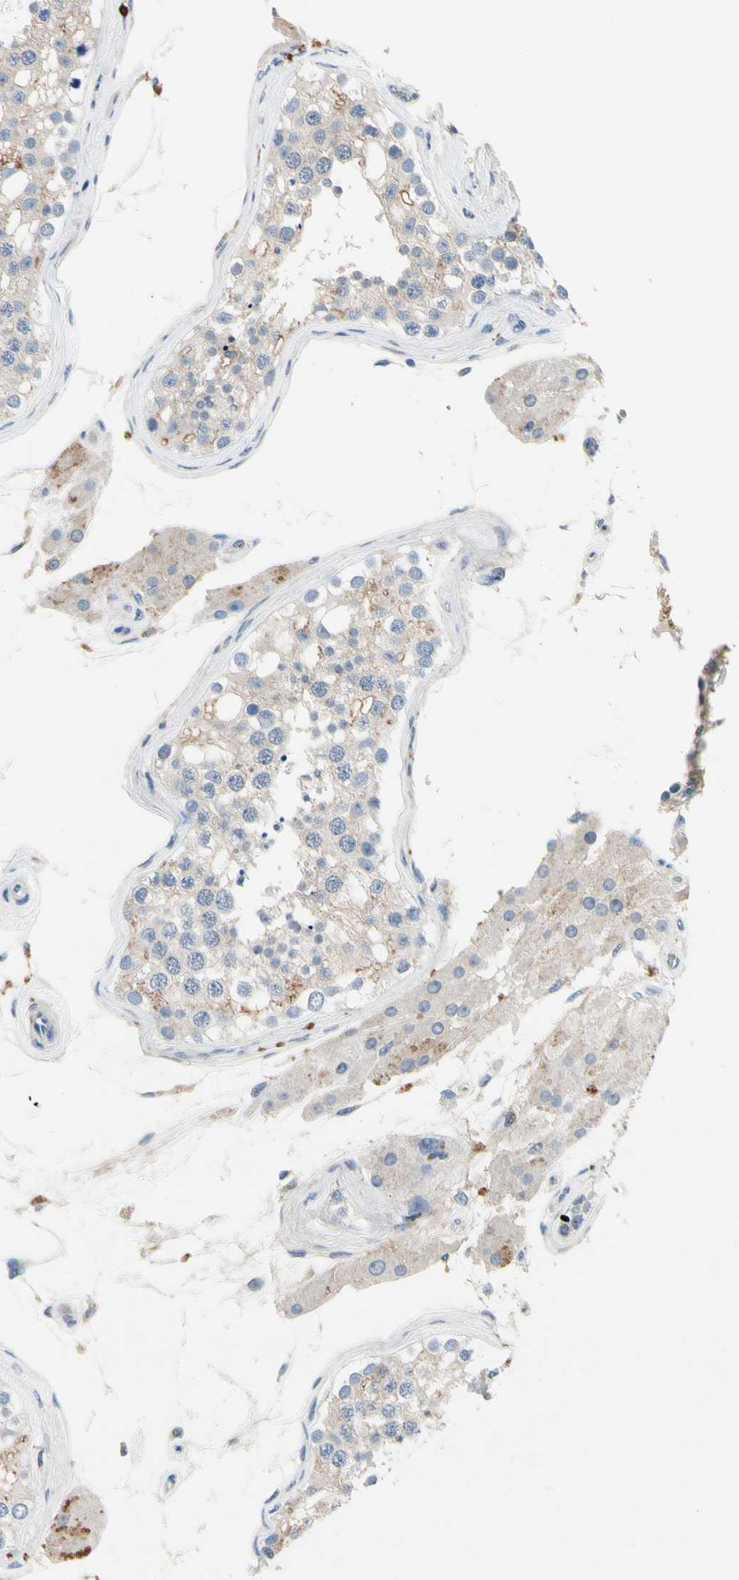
{"staining": {"intensity": "weak", "quantity": ">75%", "location": "cytoplasmic/membranous"}, "tissue": "testis", "cell_type": "Cells in seminiferous ducts", "image_type": "normal", "snomed": [{"axis": "morphology", "description": "Normal tissue, NOS"}, {"axis": "topography", "description": "Testis"}], "caption": "Cells in seminiferous ducts exhibit low levels of weak cytoplasmic/membranous expression in approximately >75% of cells in benign testis. Immunohistochemistry stains the protein of interest in brown and the nuclei are stained blue.", "gene": "GAS6", "patient": {"sex": "male", "age": 68}}